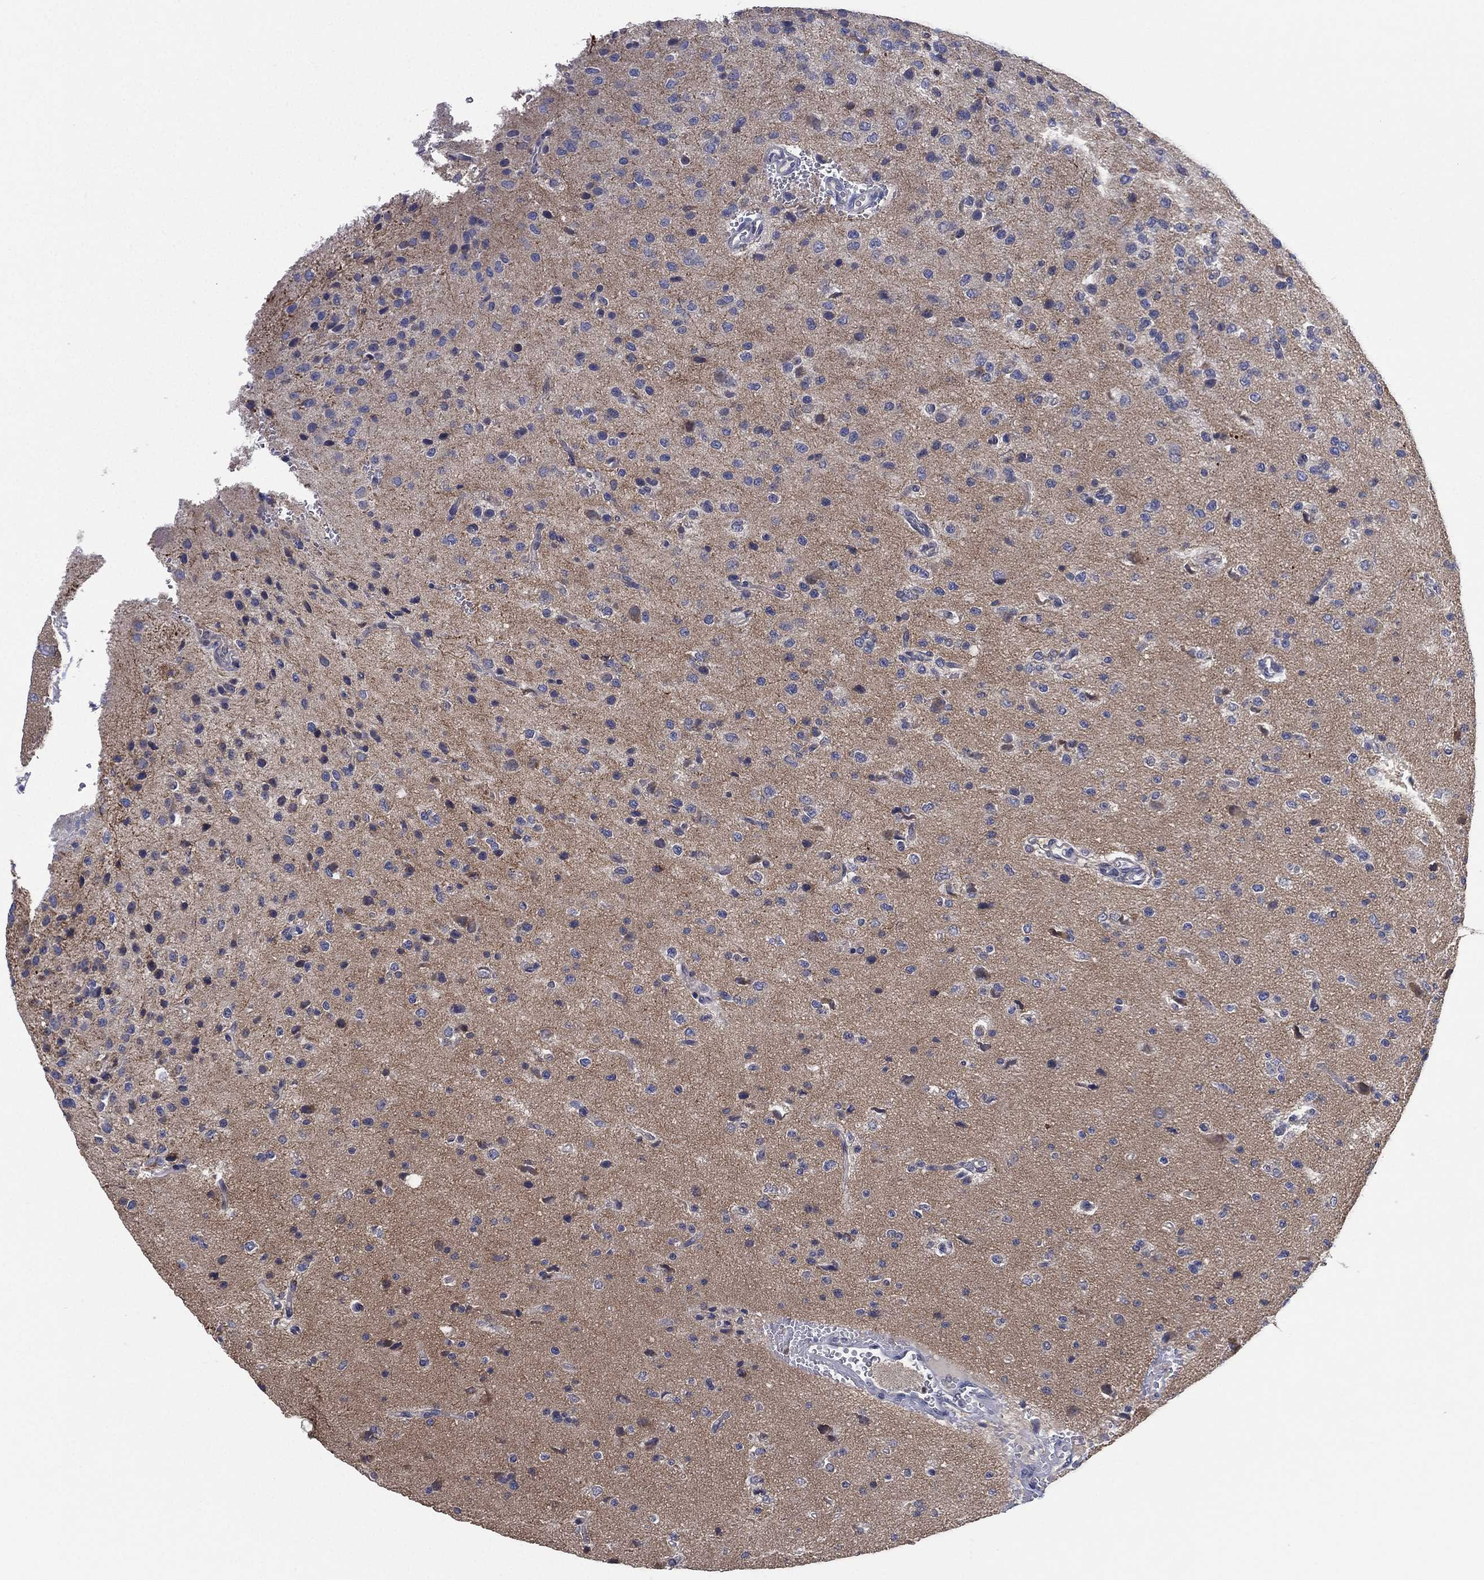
{"staining": {"intensity": "negative", "quantity": "none", "location": "none"}, "tissue": "glioma", "cell_type": "Tumor cells", "image_type": "cancer", "snomed": [{"axis": "morphology", "description": "Glioma, malignant, Low grade"}, {"axis": "topography", "description": "Brain"}], "caption": "The immunohistochemistry micrograph has no significant positivity in tumor cells of low-grade glioma (malignant) tissue. (DAB (3,3'-diaminobenzidine) IHC, high magnification).", "gene": "MPP7", "patient": {"sex": "male", "age": 41}}